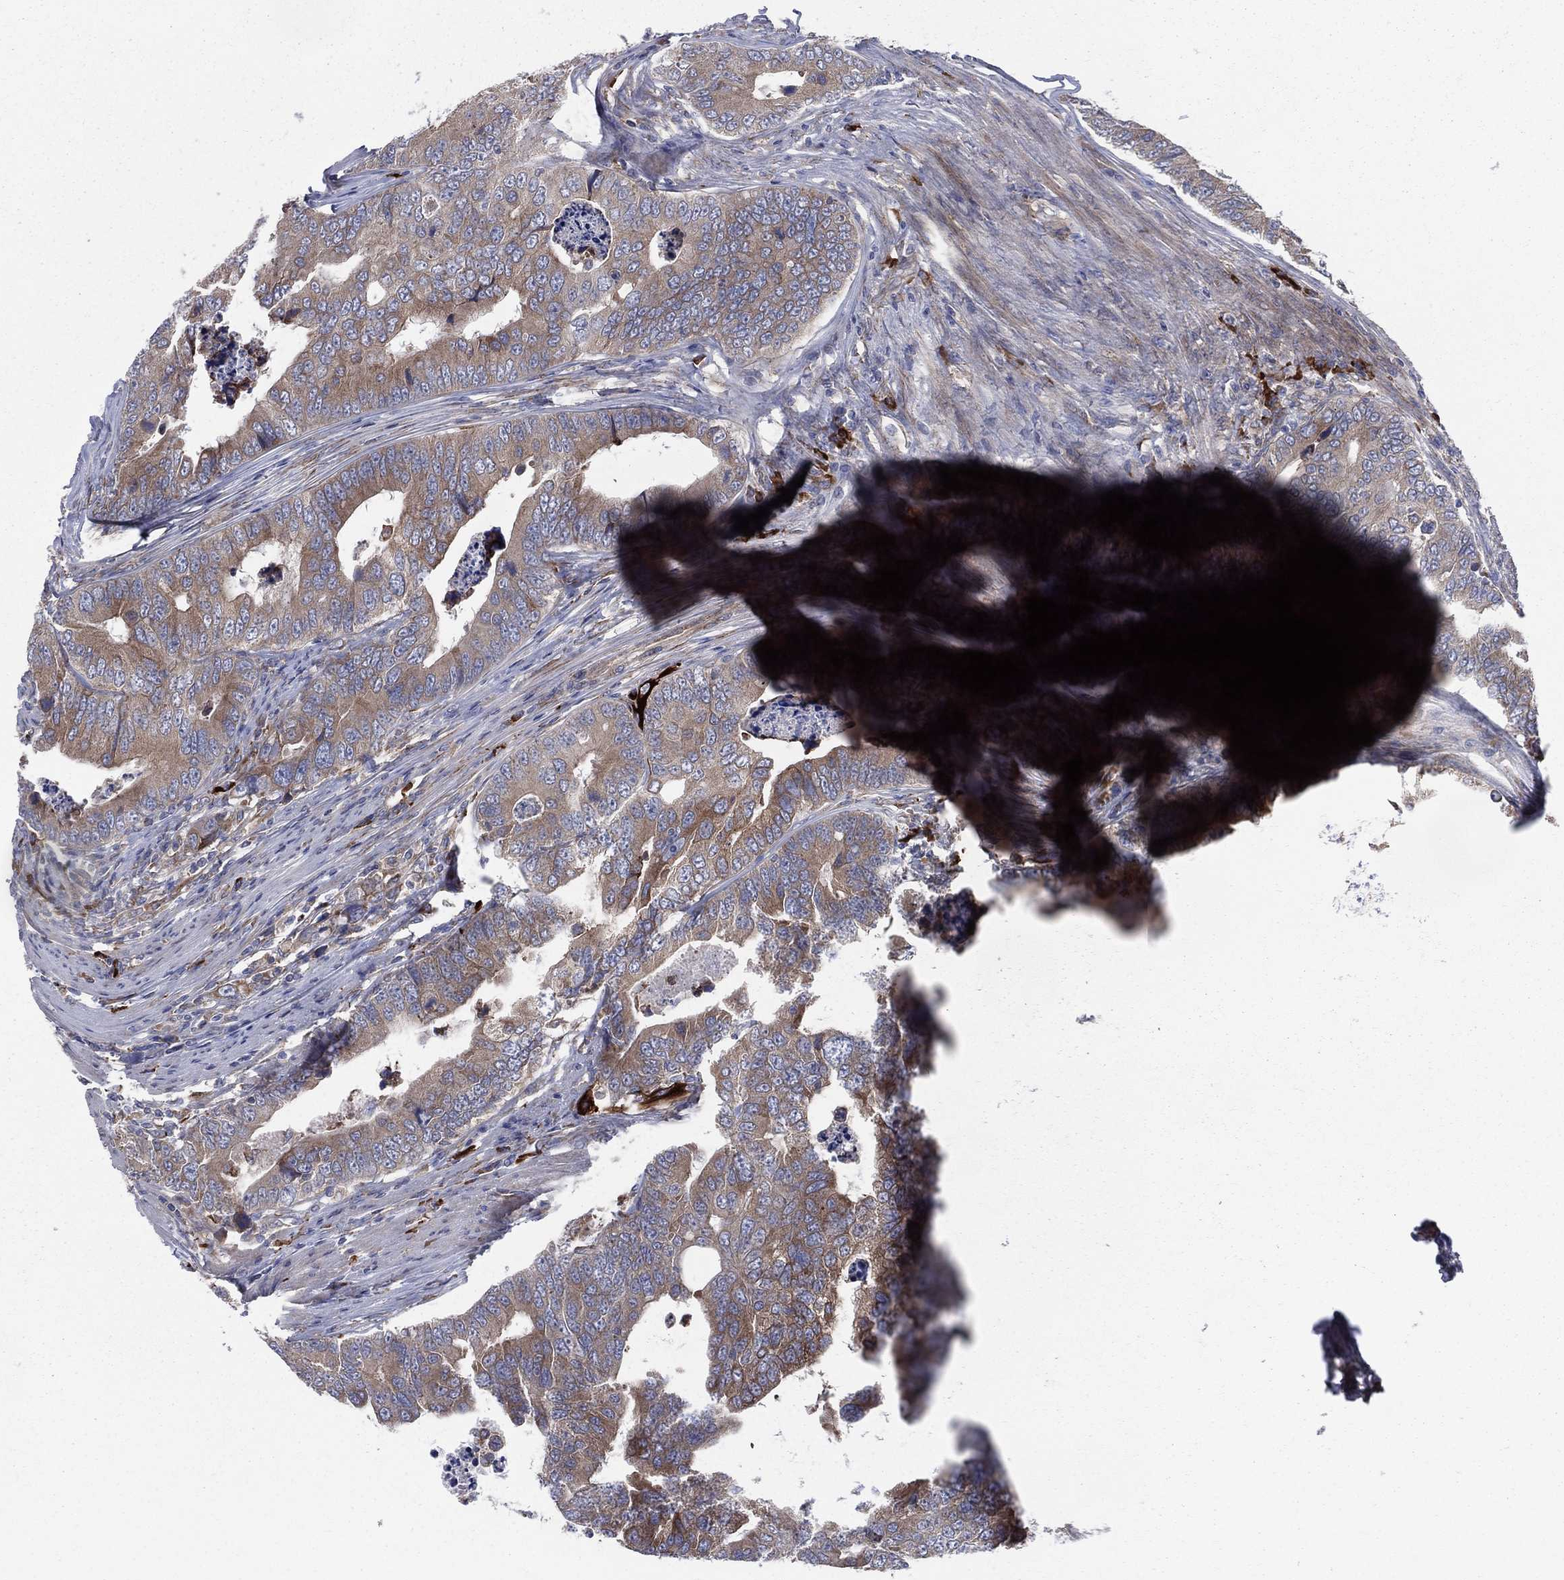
{"staining": {"intensity": "moderate", "quantity": ">75%", "location": "cytoplasmic/membranous"}, "tissue": "colorectal cancer", "cell_type": "Tumor cells", "image_type": "cancer", "snomed": [{"axis": "morphology", "description": "Adenocarcinoma, NOS"}, {"axis": "topography", "description": "Colon"}], "caption": "A photomicrograph of human colorectal cancer (adenocarcinoma) stained for a protein shows moderate cytoplasmic/membranous brown staining in tumor cells. Nuclei are stained in blue.", "gene": "CCDC159", "patient": {"sex": "female", "age": 72}}